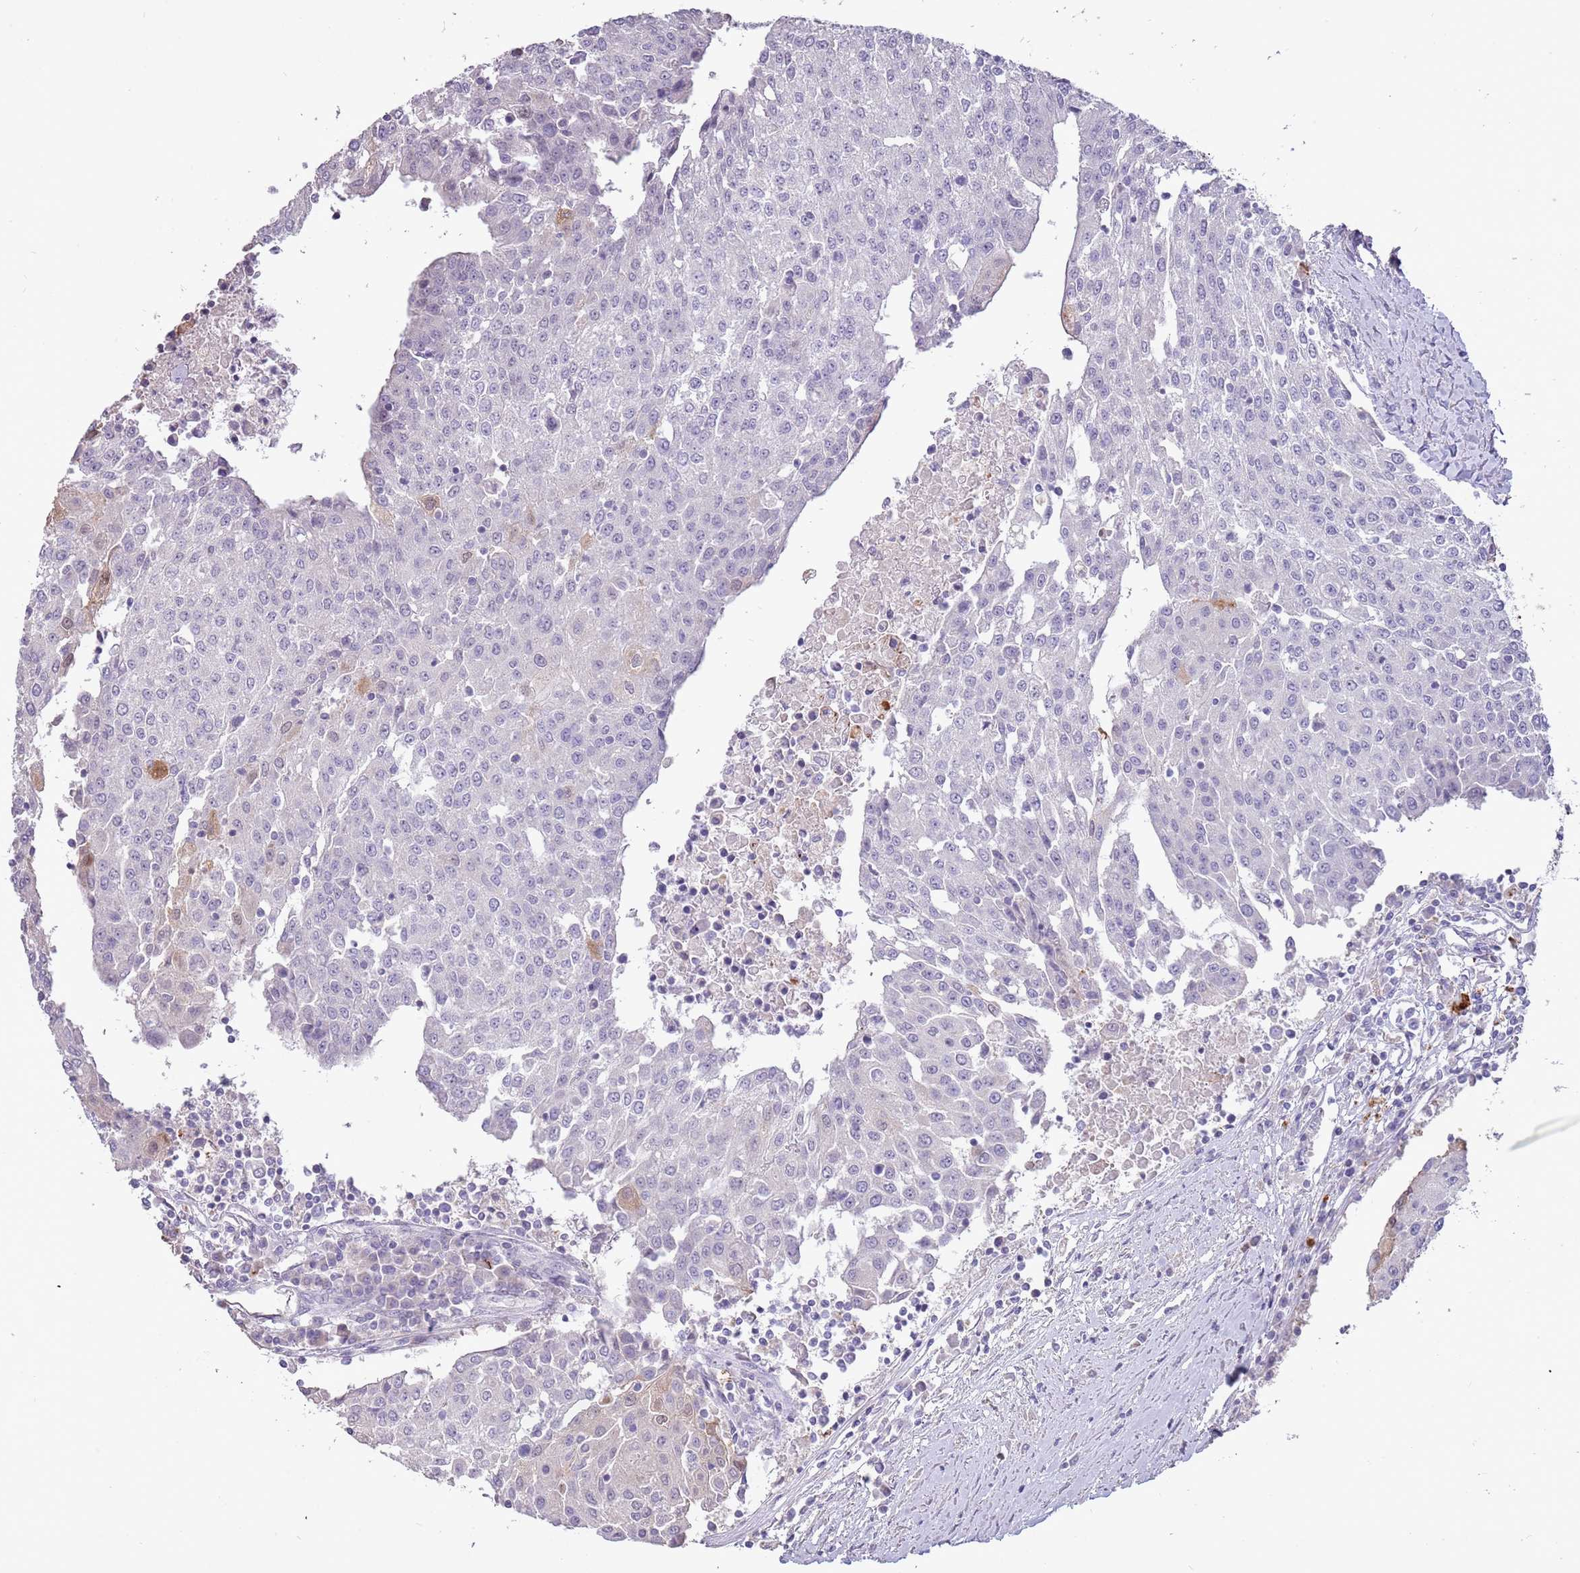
{"staining": {"intensity": "weak", "quantity": "<25%", "location": "cytoplasmic/membranous"}, "tissue": "urothelial cancer", "cell_type": "Tumor cells", "image_type": "cancer", "snomed": [{"axis": "morphology", "description": "Urothelial carcinoma, High grade"}, {"axis": "topography", "description": "Urinary bladder"}], "caption": "The image reveals no significant staining in tumor cells of urothelial cancer.", "gene": "P2RY13", "patient": {"sex": "female", "age": 85}}